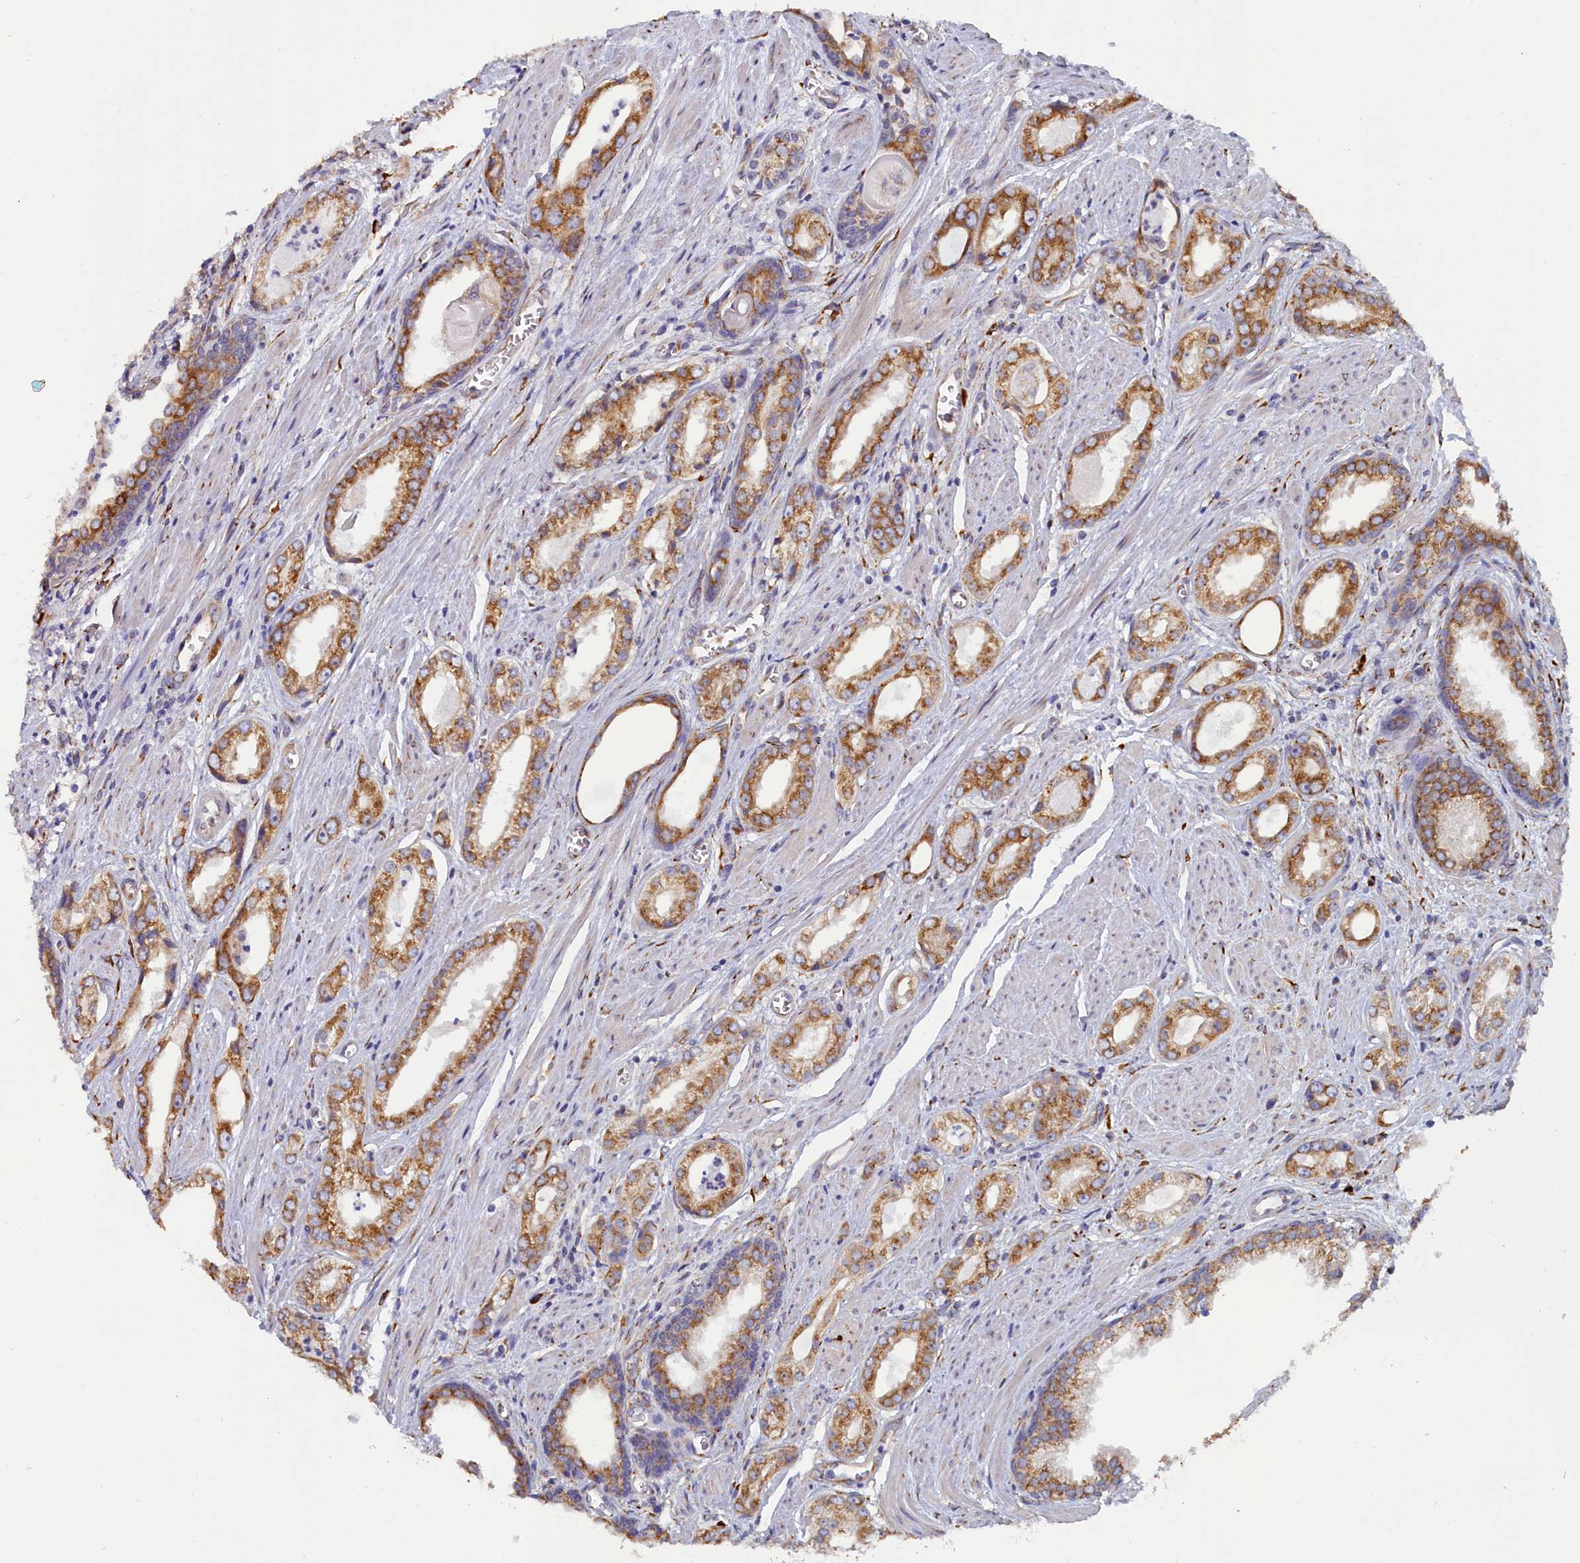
{"staining": {"intensity": "moderate", "quantity": ">75%", "location": "cytoplasmic/membranous"}, "tissue": "prostate cancer", "cell_type": "Tumor cells", "image_type": "cancer", "snomed": [{"axis": "morphology", "description": "Adenocarcinoma, Low grade"}, {"axis": "topography", "description": "Prostate"}], "caption": "Adenocarcinoma (low-grade) (prostate) was stained to show a protein in brown. There is medium levels of moderate cytoplasmic/membranous expression in approximately >75% of tumor cells. (Brightfield microscopy of DAB IHC at high magnification).", "gene": "CCDC68", "patient": {"sex": "male", "age": 54}}